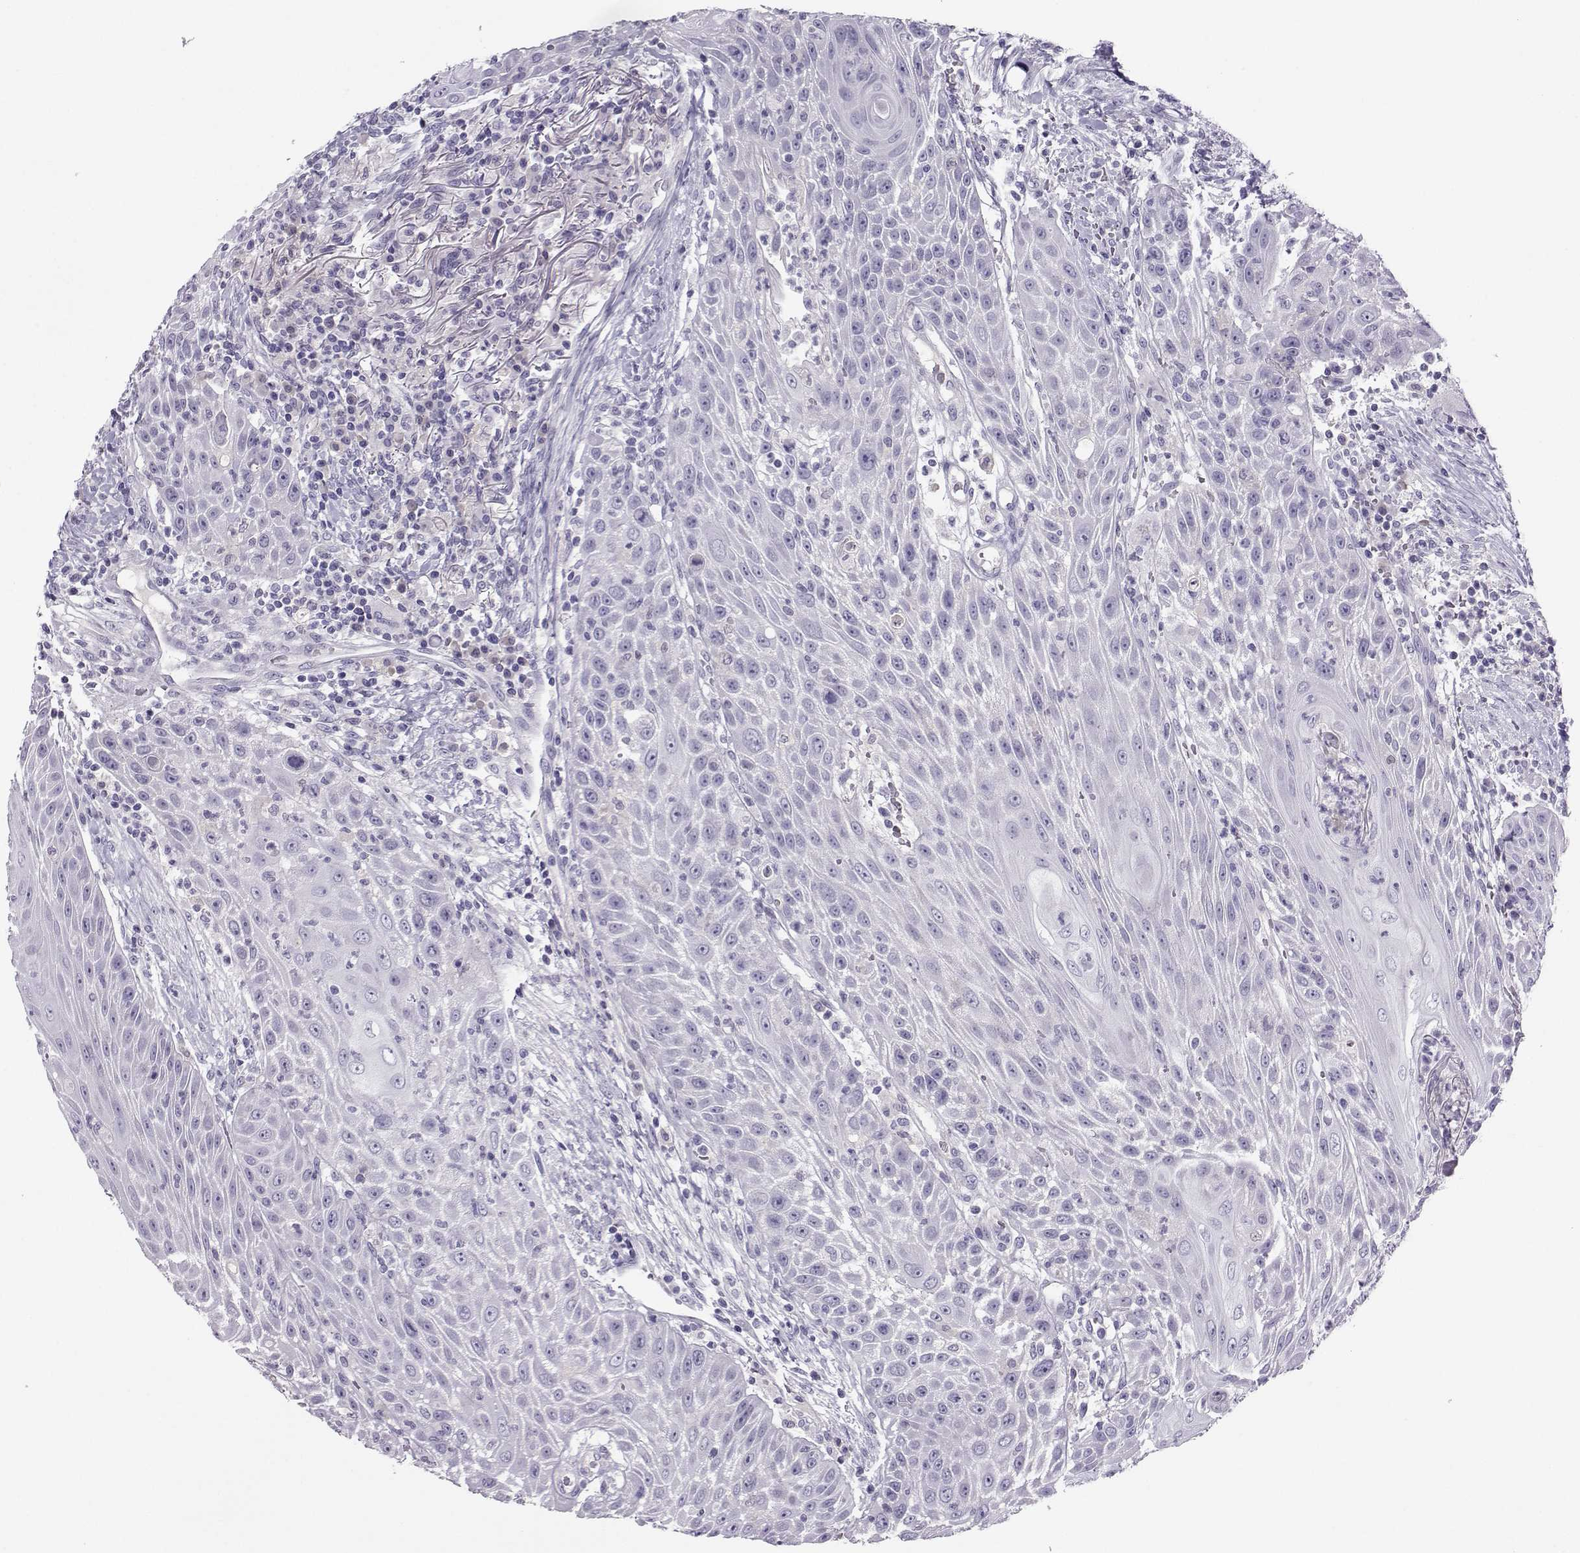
{"staining": {"intensity": "negative", "quantity": "none", "location": "none"}, "tissue": "head and neck cancer", "cell_type": "Tumor cells", "image_type": "cancer", "snomed": [{"axis": "morphology", "description": "Squamous cell carcinoma, NOS"}, {"axis": "topography", "description": "Head-Neck"}], "caption": "High power microscopy micrograph of an immunohistochemistry photomicrograph of head and neck squamous cell carcinoma, revealing no significant expression in tumor cells.", "gene": "ARMC2", "patient": {"sex": "male", "age": 69}}